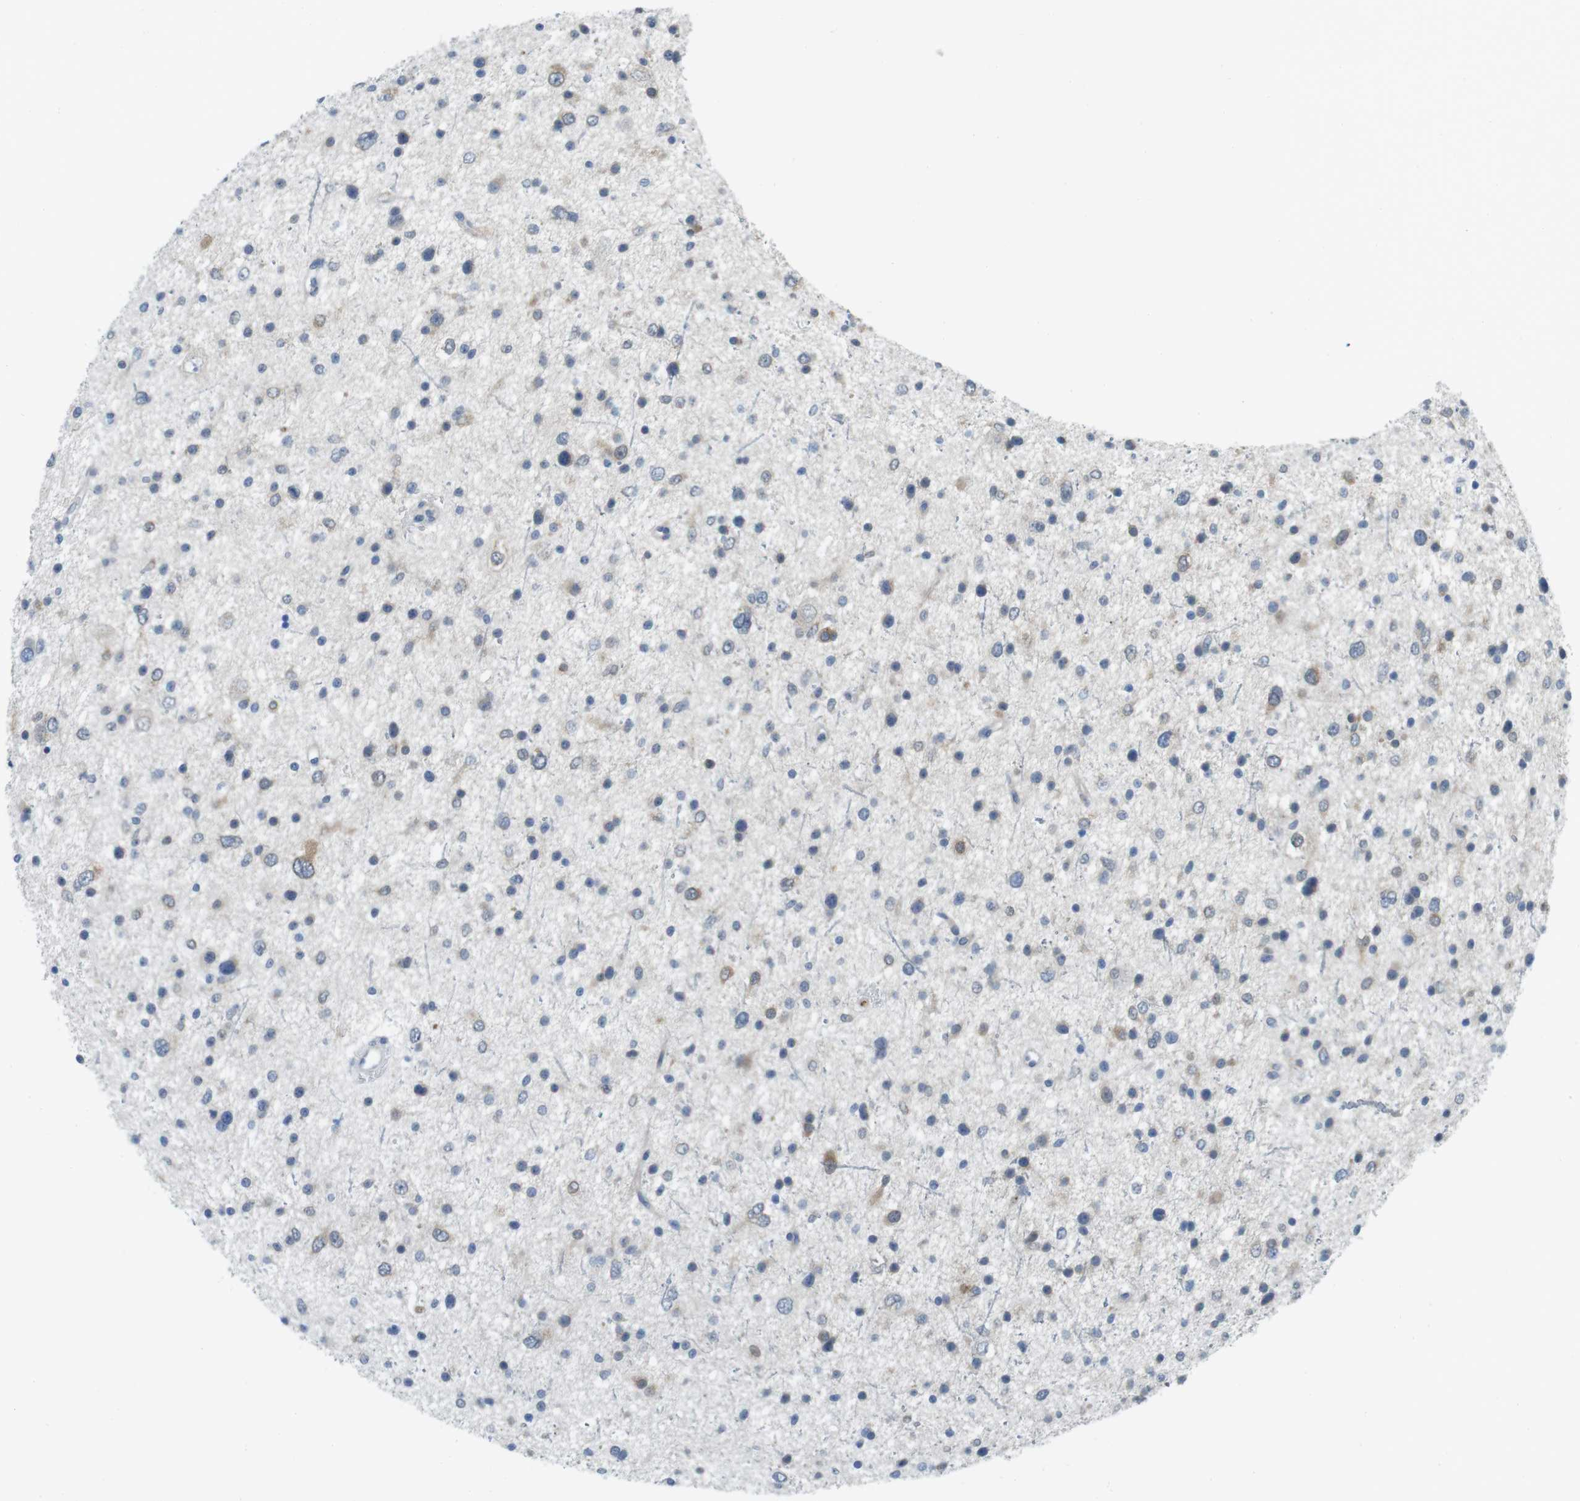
{"staining": {"intensity": "moderate", "quantity": "<25%", "location": "cytoplasmic/membranous"}, "tissue": "glioma", "cell_type": "Tumor cells", "image_type": "cancer", "snomed": [{"axis": "morphology", "description": "Glioma, malignant, Low grade"}, {"axis": "topography", "description": "Brain"}], "caption": "Immunohistochemistry (IHC) of human glioma demonstrates low levels of moderate cytoplasmic/membranous positivity in about <25% of tumor cells.", "gene": "CASP2", "patient": {"sex": "female", "age": 37}}